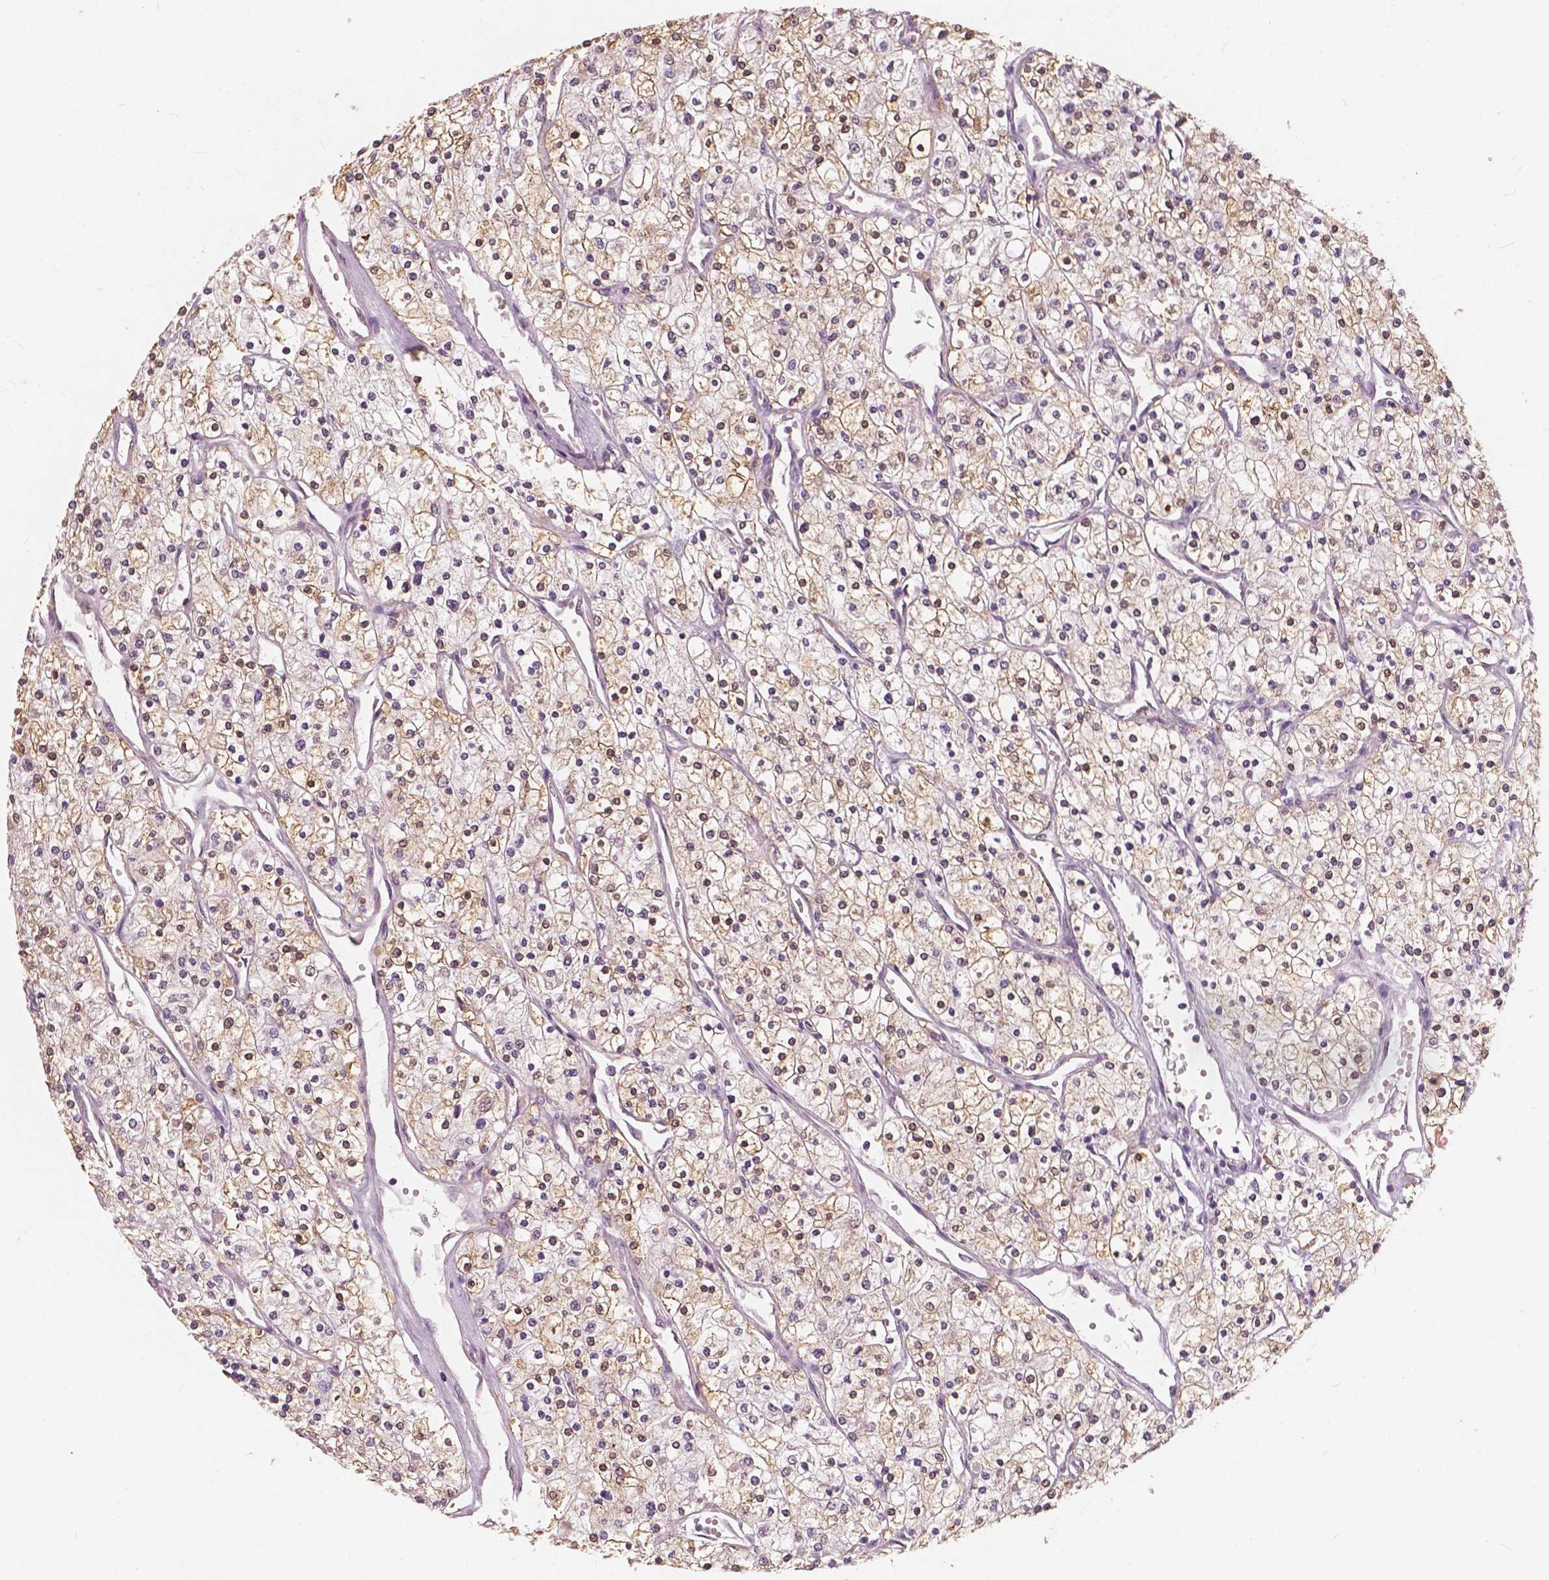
{"staining": {"intensity": "weak", "quantity": "25%-75%", "location": "cytoplasmic/membranous,nuclear"}, "tissue": "renal cancer", "cell_type": "Tumor cells", "image_type": "cancer", "snomed": [{"axis": "morphology", "description": "Adenocarcinoma, NOS"}, {"axis": "topography", "description": "Kidney"}], "caption": "Tumor cells demonstrate weak cytoplasmic/membranous and nuclear positivity in approximately 25%-75% of cells in adenocarcinoma (renal). The staining was performed using DAB (3,3'-diaminobenzidine) to visualize the protein expression in brown, while the nuclei were stained in blue with hematoxylin (Magnification: 20x).", "gene": "SAT2", "patient": {"sex": "male", "age": 80}}